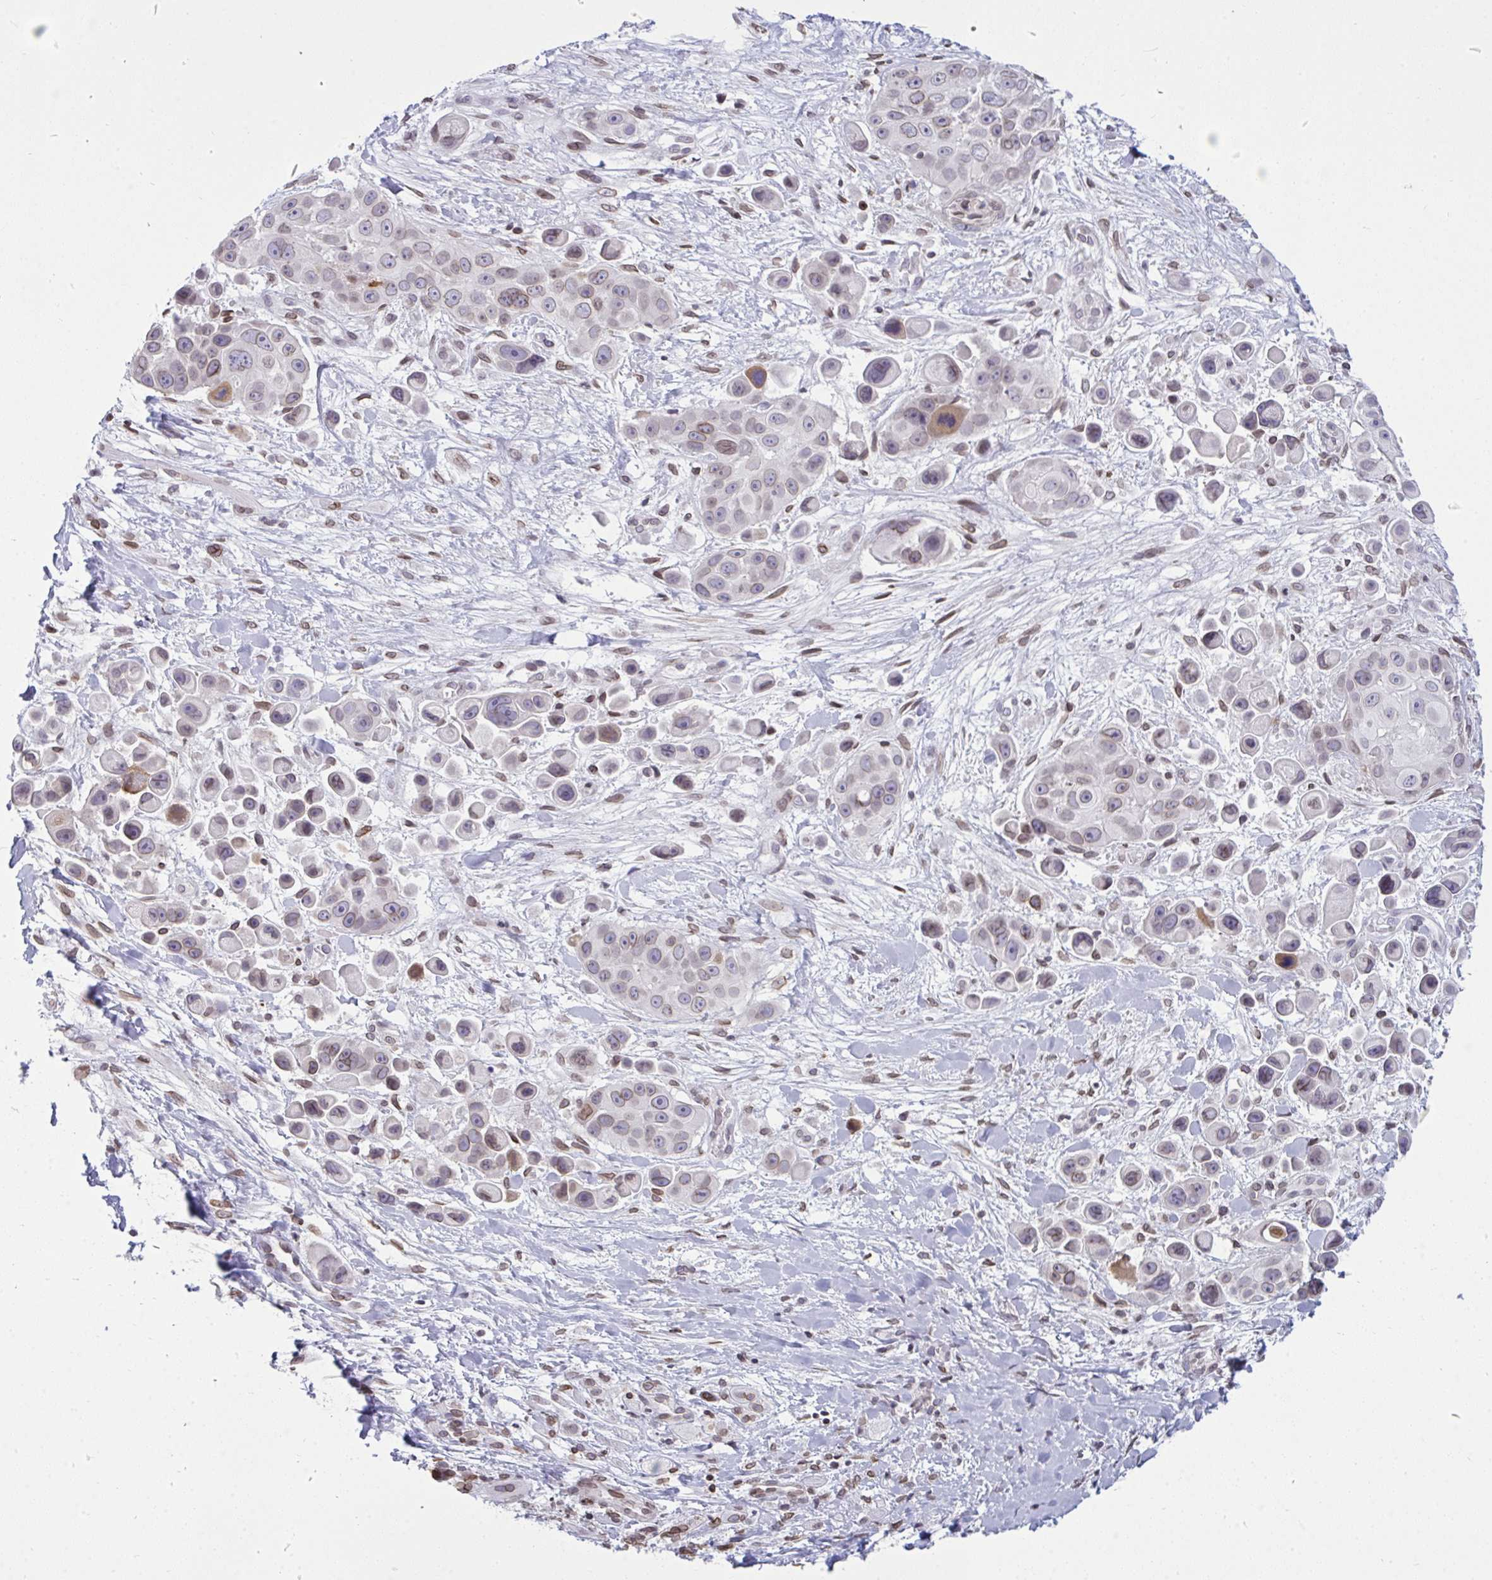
{"staining": {"intensity": "moderate", "quantity": "<25%", "location": "cytoplasmic/membranous,nuclear"}, "tissue": "skin cancer", "cell_type": "Tumor cells", "image_type": "cancer", "snomed": [{"axis": "morphology", "description": "Squamous cell carcinoma, NOS"}, {"axis": "topography", "description": "Skin"}], "caption": "Protein expression analysis of skin cancer (squamous cell carcinoma) shows moderate cytoplasmic/membranous and nuclear positivity in approximately <25% of tumor cells.", "gene": "LMNB2", "patient": {"sex": "male", "age": 67}}